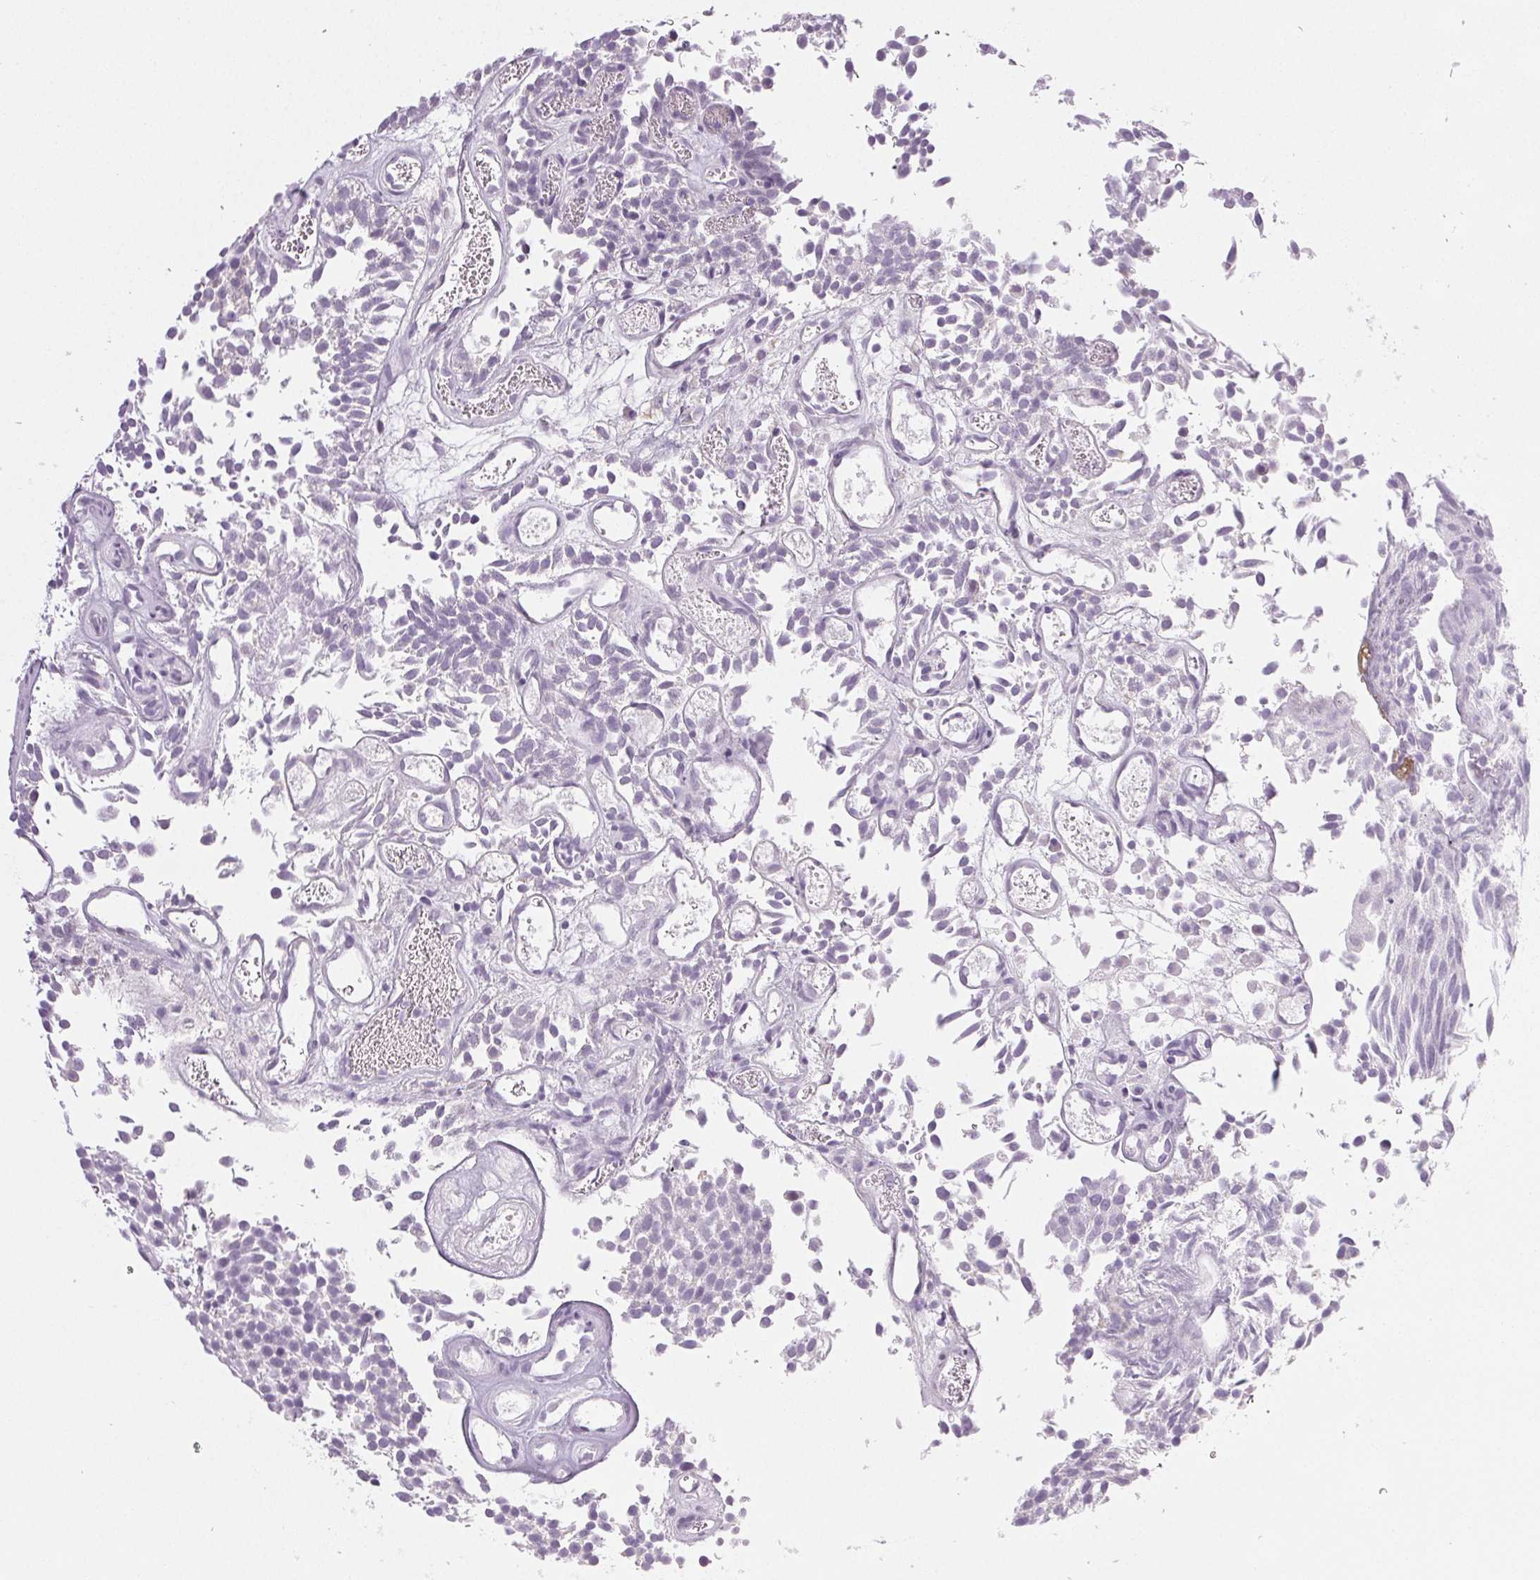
{"staining": {"intensity": "negative", "quantity": "none", "location": "none"}, "tissue": "urothelial cancer", "cell_type": "Tumor cells", "image_type": "cancer", "snomed": [{"axis": "morphology", "description": "Urothelial carcinoma, Low grade"}, {"axis": "topography", "description": "Urinary bladder"}], "caption": "This is an immunohistochemistry (IHC) image of urothelial carcinoma (low-grade). There is no staining in tumor cells.", "gene": "COL7A1", "patient": {"sex": "female", "age": 79}}